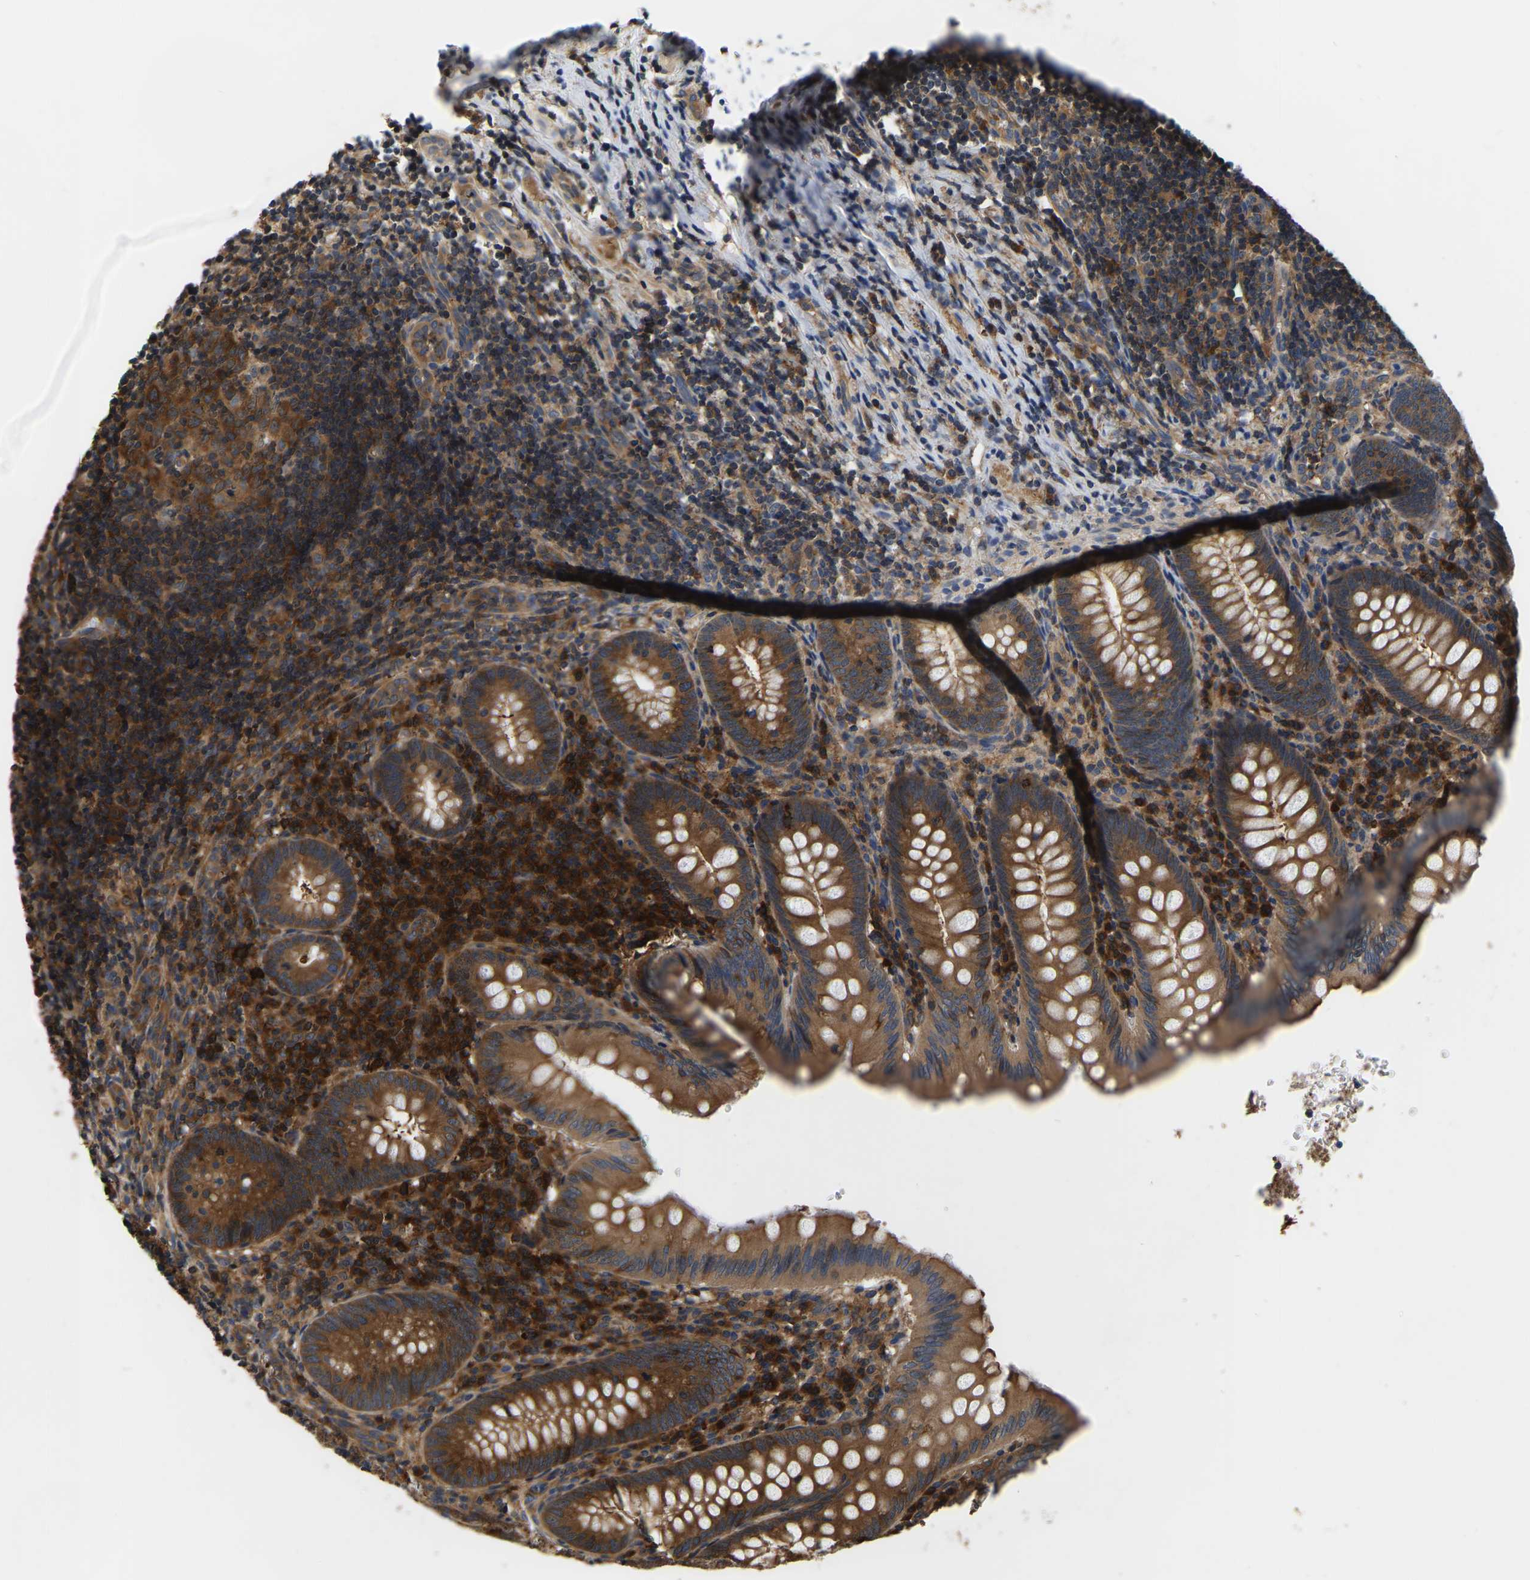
{"staining": {"intensity": "strong", "quantity": ">75%", "location": "cytoplasmic/membranous"}, "tissue": "appendix", "cell_type": "Glandular cells", "image_type": "normal", "snomed": [{"axis": "morphology", "description": "Normal tissue, NOS"}, {"axis": "topography", "description": "Appendix"}], "caption": "Protein staining exhibits strong cytoplasmic/membranous expression in approximately >75% of glandular cells in benign appendix. (Stains: DAB (3,3'-diaminobenzidine) in brown, nuclei in blue, Microscopy: brightfield microscopy at high magnification).", "gene": "GARS1", "patient": {"sex": "male", "age": 8}}